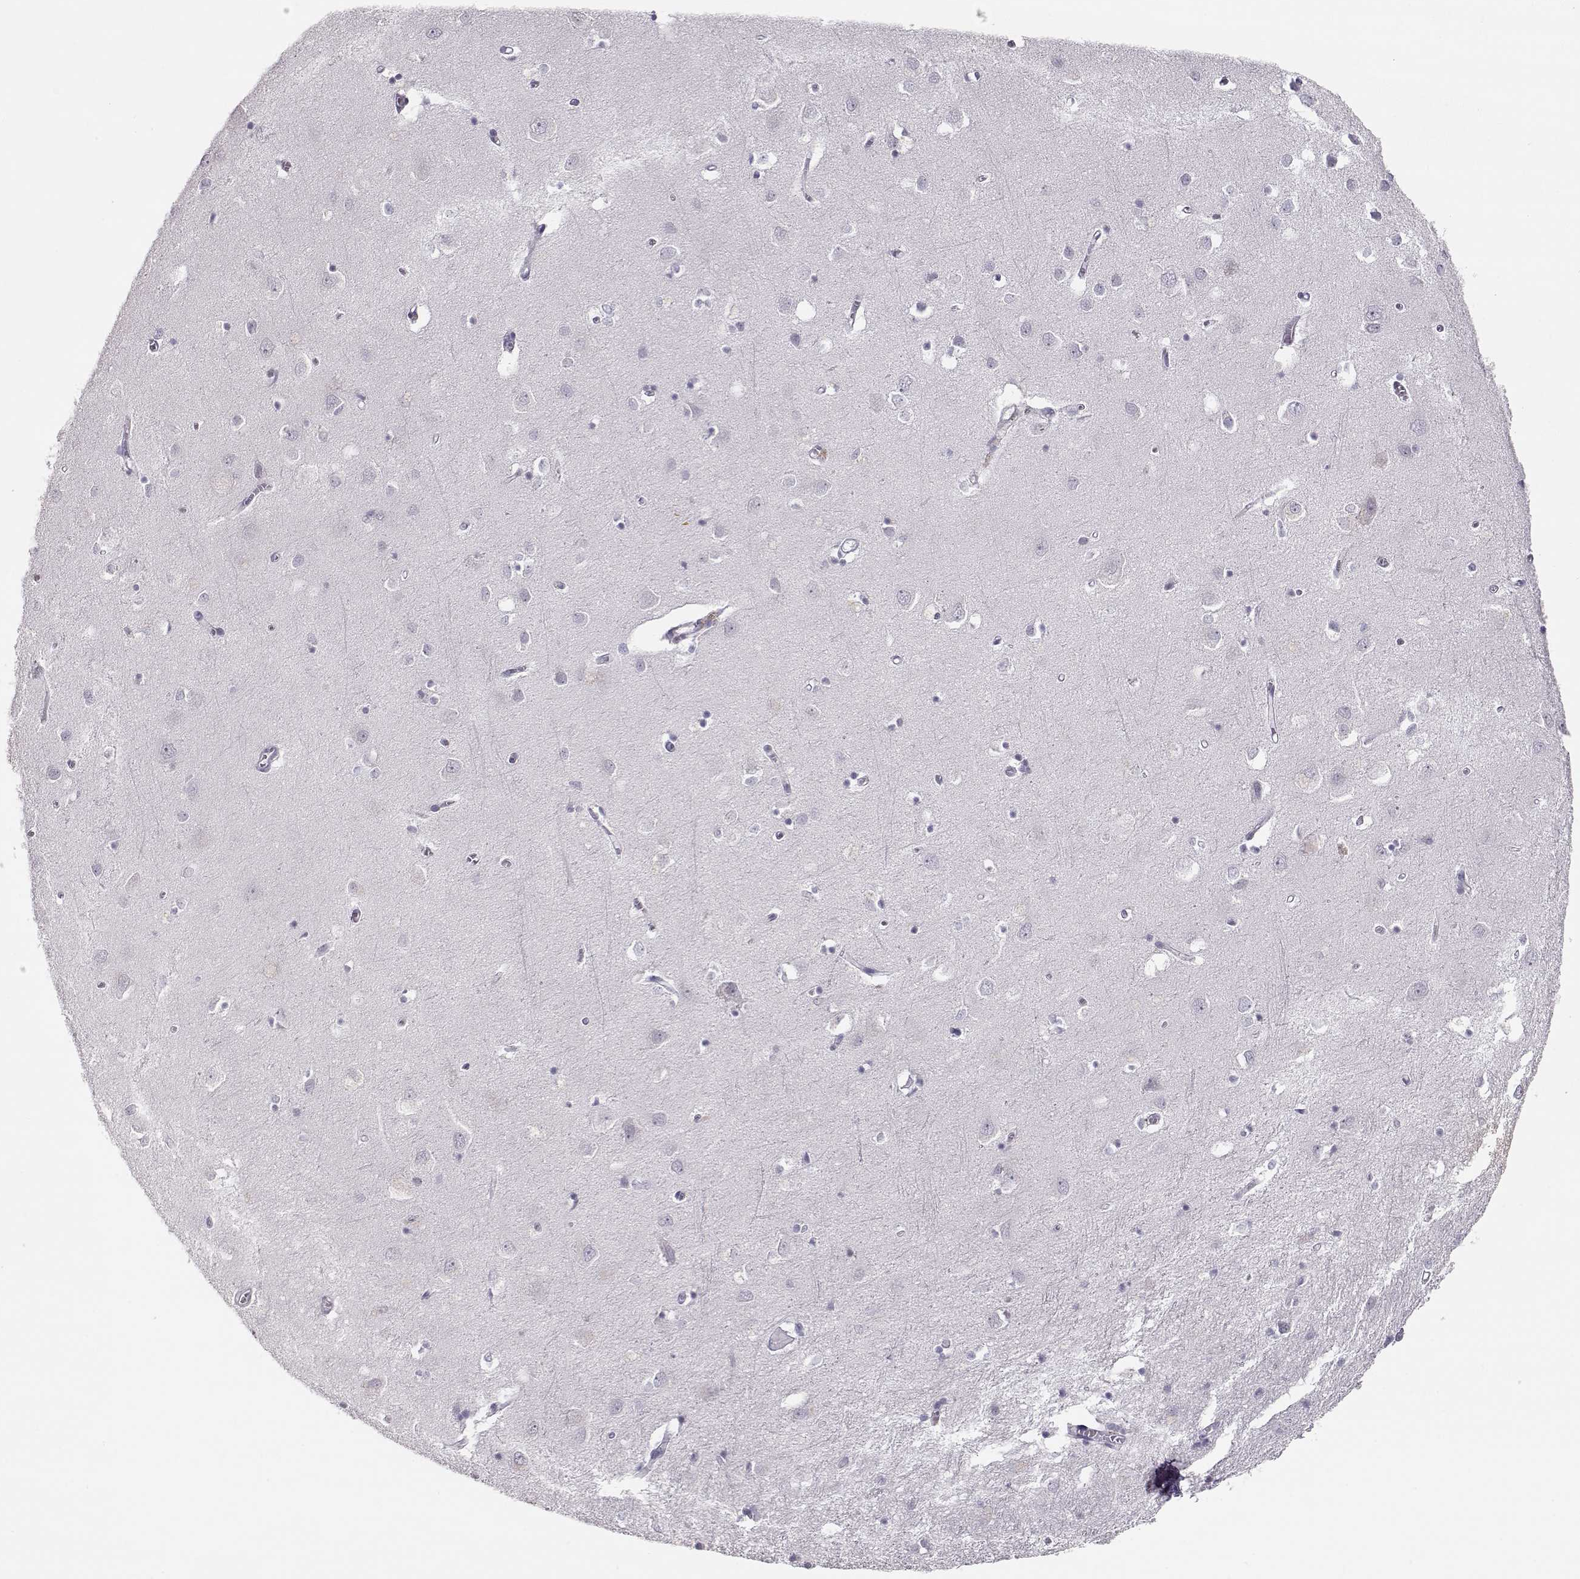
{"staining": {"intensity": "negative", "quantity": "none", "location": "none"}, "tissue": "cerebral cortex", "cell_type": "Endothelial cells", "image_type": "normal", "snomed": [{"axis": "morphology", "description": "Normal tissue, NOS"}, {"axis": "topography", "description": "Cerebral cortex"}], "caption": "A high-resolution photomicrograph shows IHC staining of unremarkable cerebral cortex, which reveals no significant expression in endothelial cells.", "gene": "IMPG1", "patient": {"sex": "male", "age": 70}}